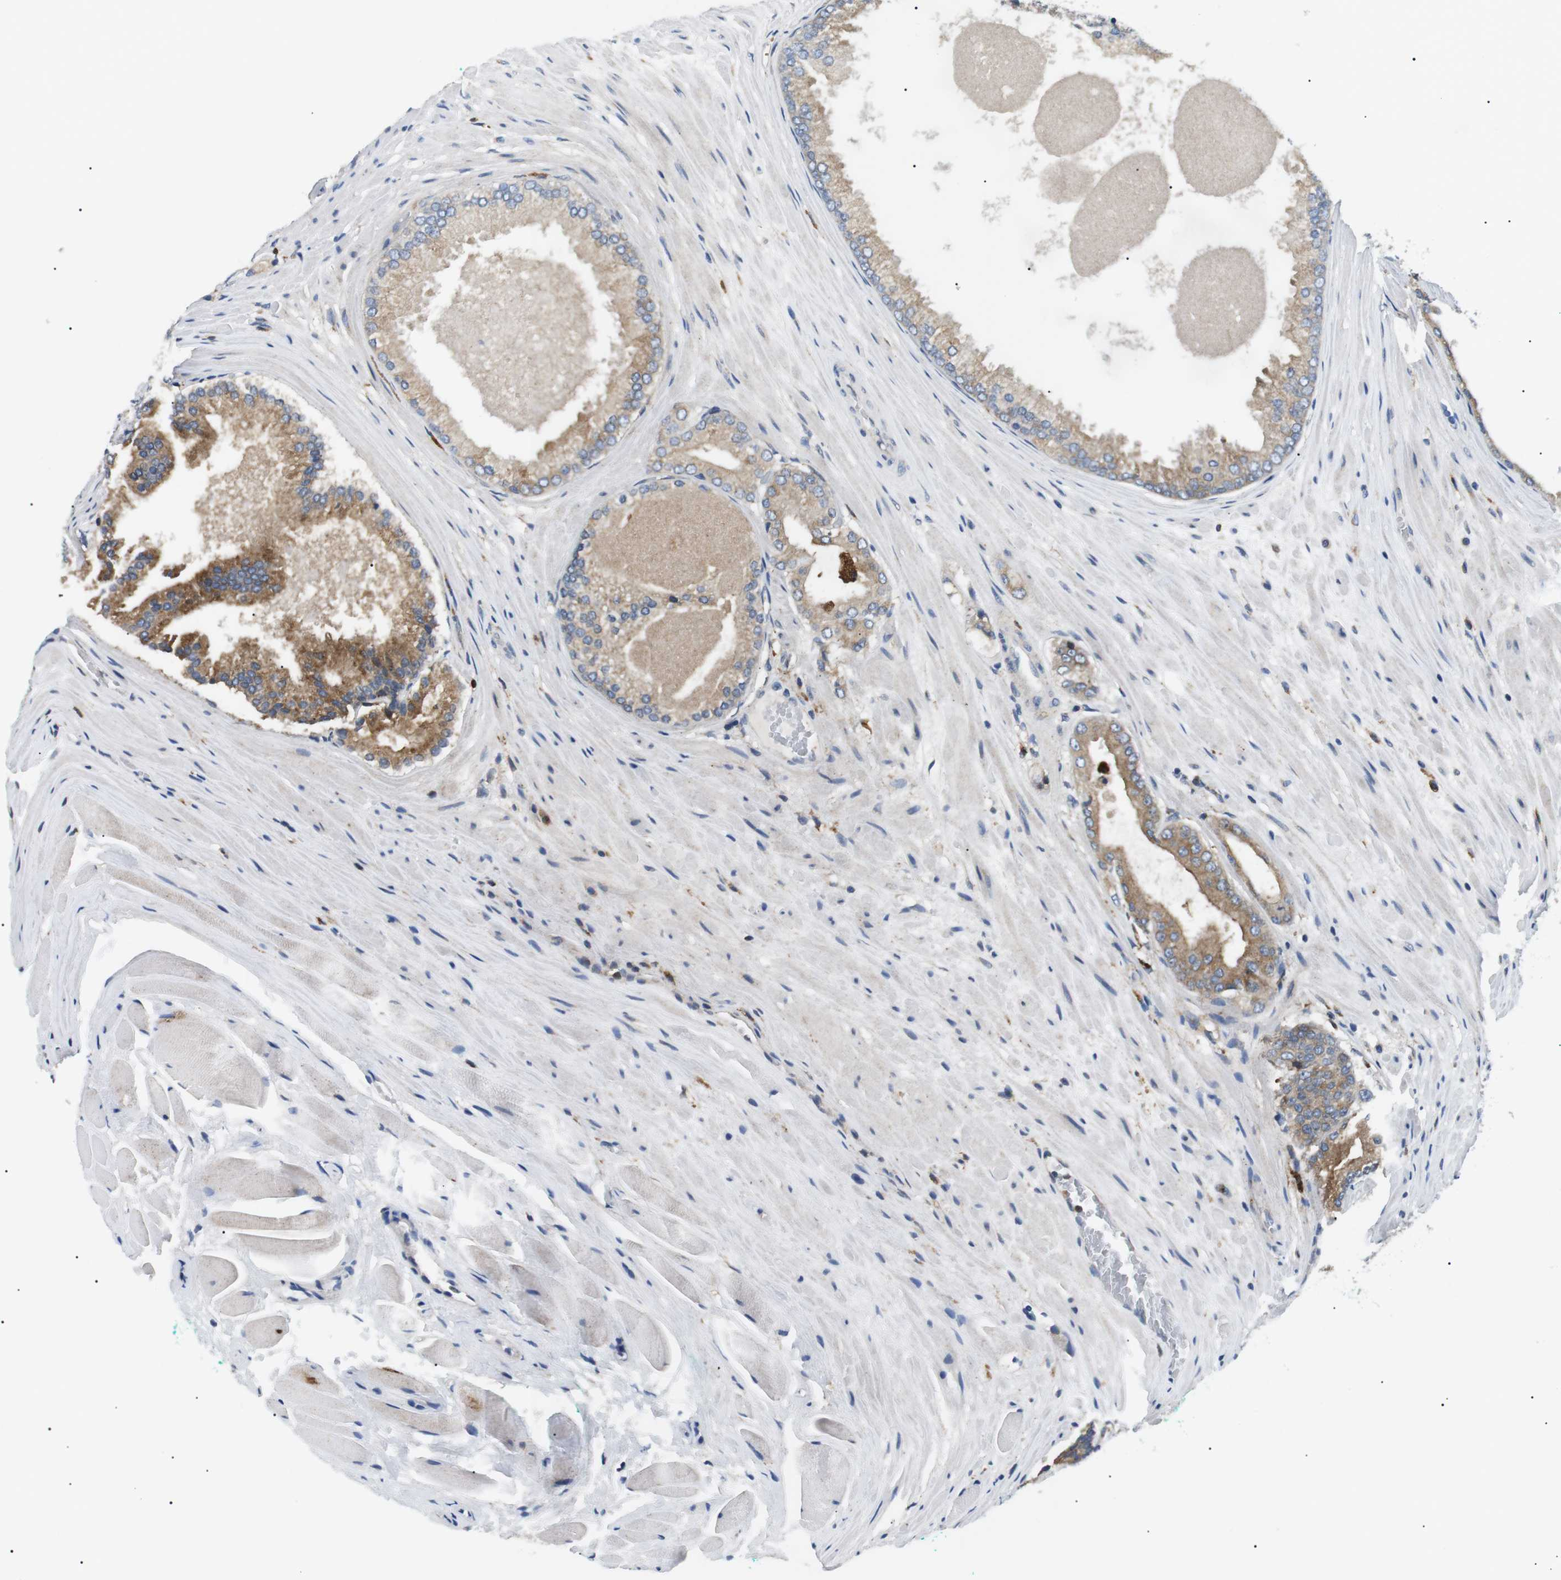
{"staining": {"intensity": "moderate", "quantity": "<25%", "location": "cytoplasmic/membranous"}, "tissue": "prostate cancer", "cell_type": "Tumor cells", "image_type": "cancer", "snomed": [{"axis": "morphology", "description": "Adenocarcinoma, High grade"}, {"axis": "topography", "description": "Prostate"}], "caption": "Moderate cytoplasmic/membranous expression is seen in about <25% of tumor cells in prostate cancer (high-grade adenocarcinoma). Using DAB (brown) and hematoxylin (blue) stains, captured at high magnification using brightfield microscopy.", "gene": "RAB9A", "patient": {"sex": "male", "age": 59}}